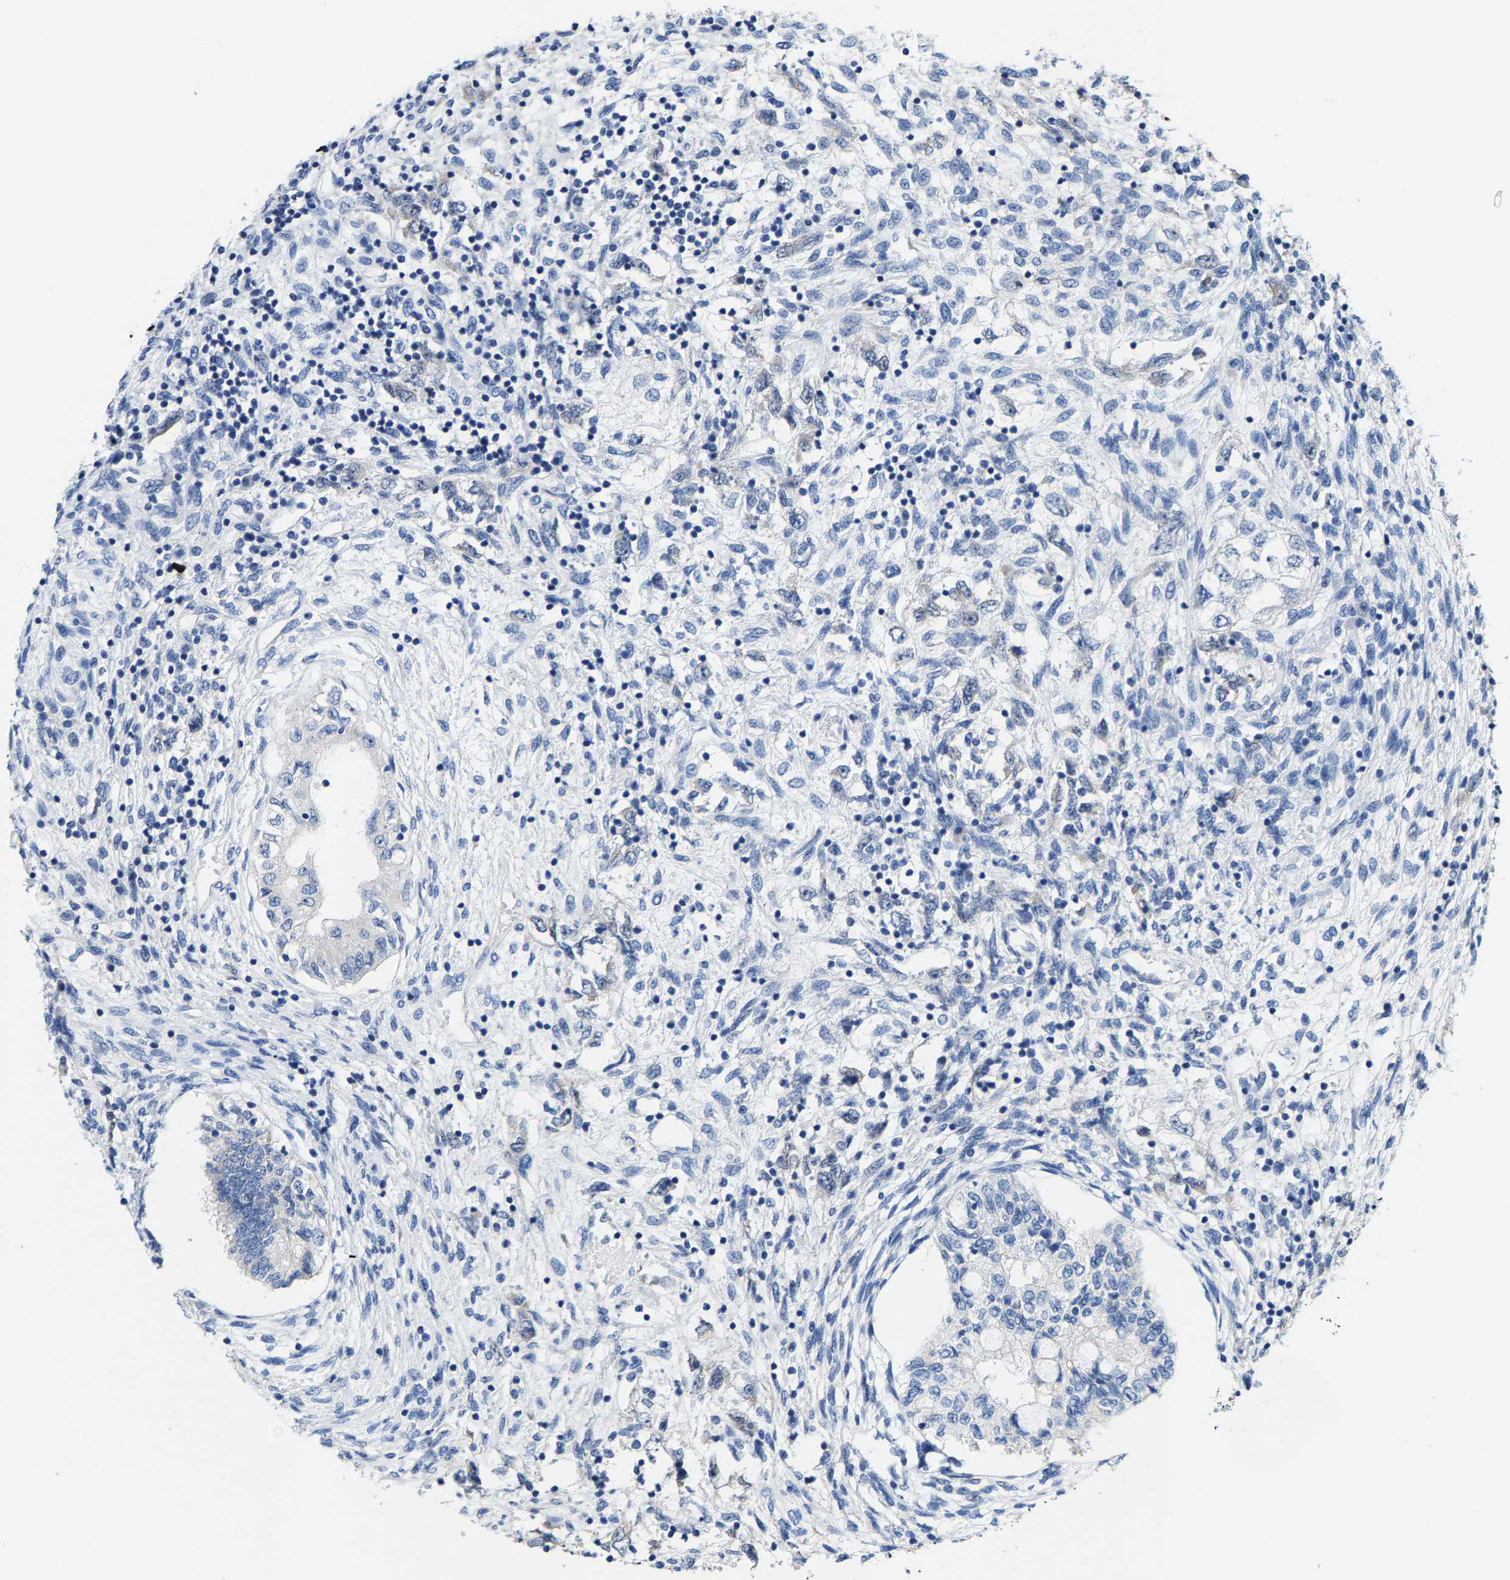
{"staining": {"intensity": "negative", "quantity": "none", "location": "none"}, "tissue": "testis cancer", "cell_type": "Tumor cells", "image_type": "cancer", "snomed": [{"axis": "morphology", "description": "Seminoma, NOS"}, {"axis": "topography", "description": "Testis"}], "caption": "High power microscopy micrograph of an IHC micrograph of testis cancer (seminoma), revealing no significant positivity in tumor cells. (Immunohistochemistry, brightfield microscopy, high magnification).", "gene": "KLHL1", "patient": {"sex": "male", "age": 28}}